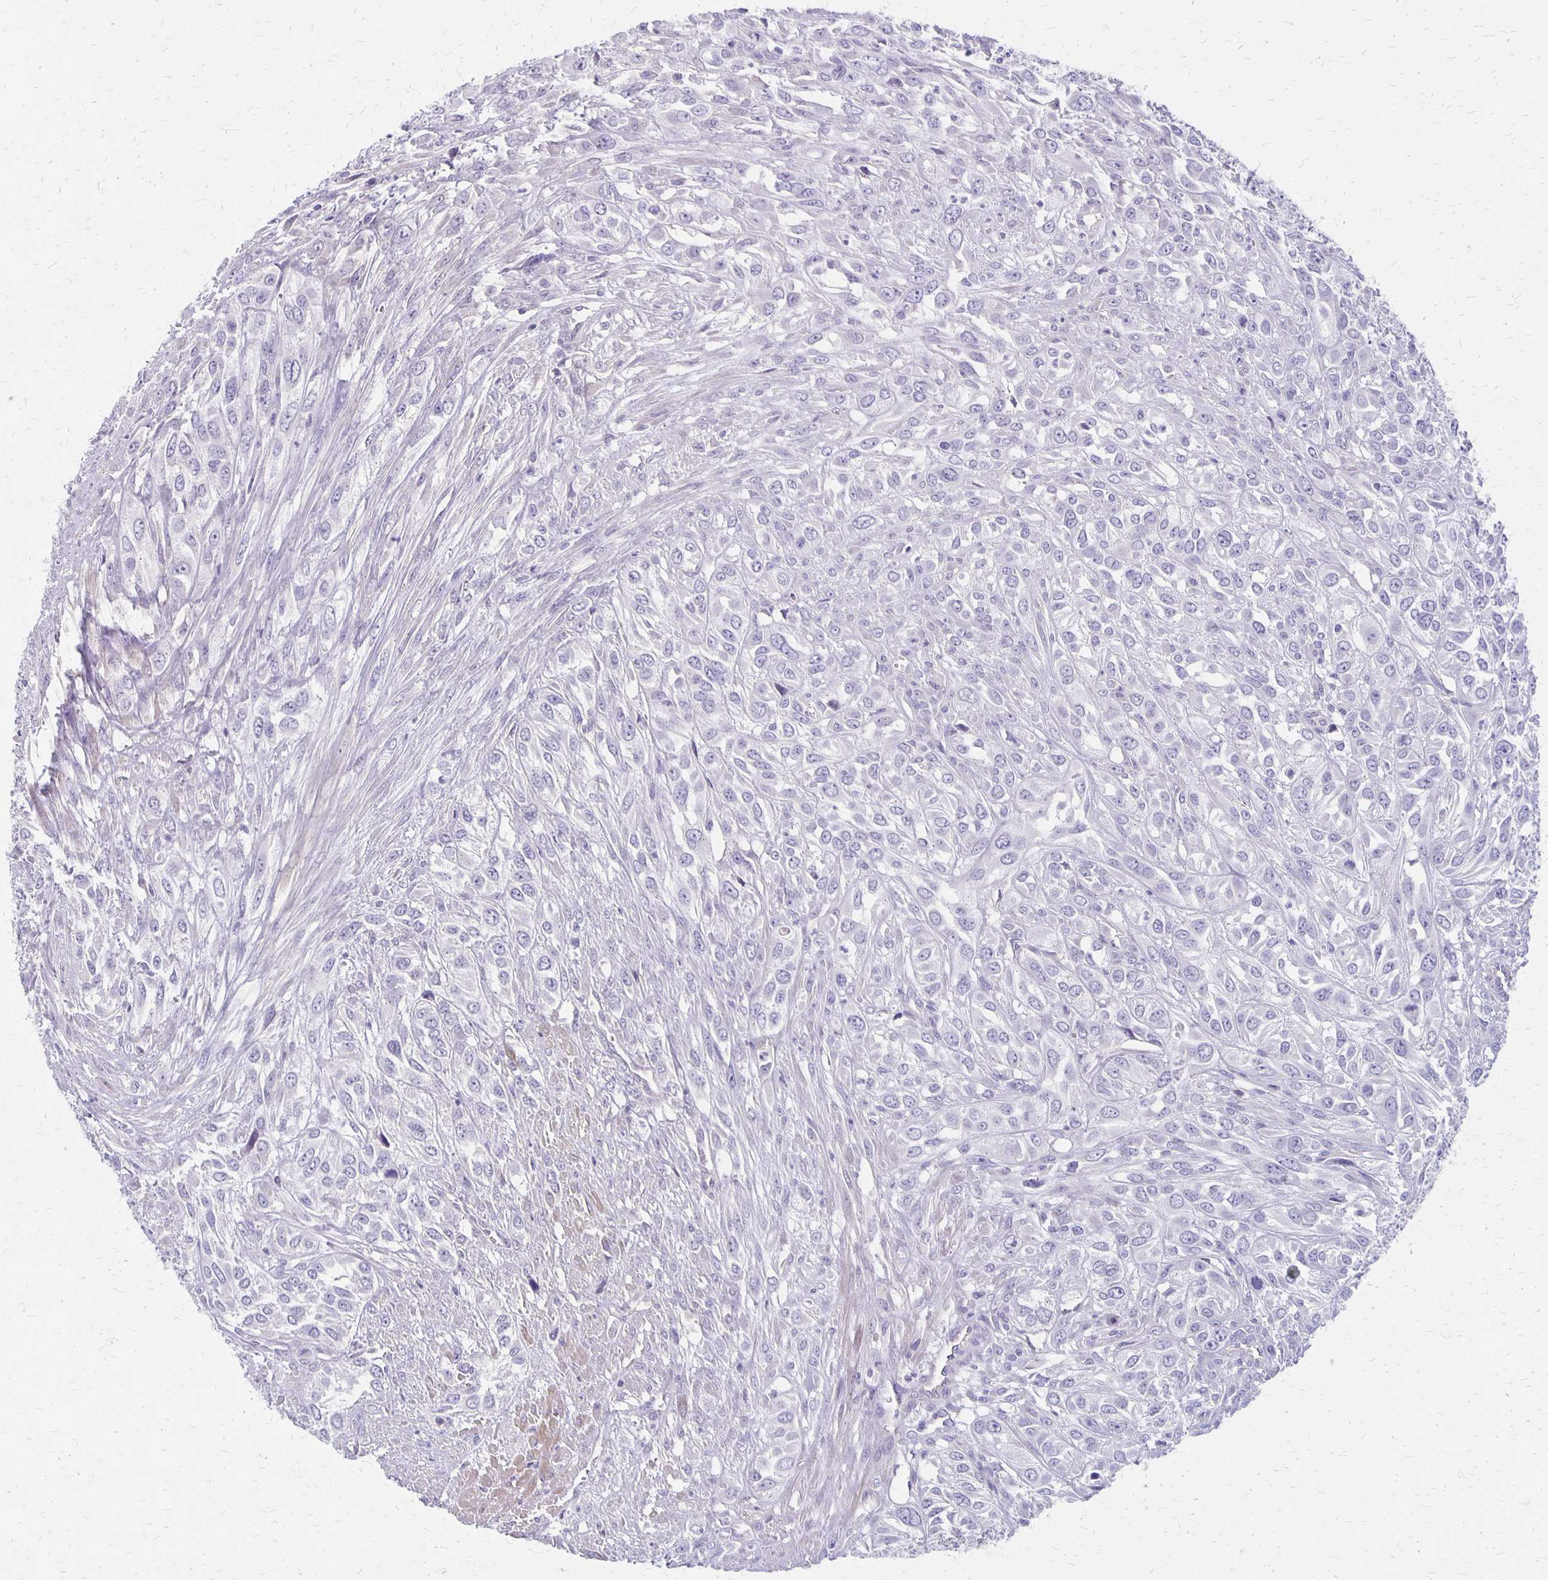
{"staining": {"intensity": "negative", "quantity": "none", "location": "none"}, "tissue": "urothelial cancer", "cell_type": "Tumor cells", "image_type": "cancer", "snomed": [{"axis": "morphology", "description": "Urothelial carcinoma, High grade"}, {"axis": "topography", "description": "Urinary bladder"}], "caption": "Photomicrograph shows no protein positivity in tumor cells of high-grade urothelial carcinoma tissue.", "gene": "HOMER1", "patient": {"sex": "male", "age": 67}}